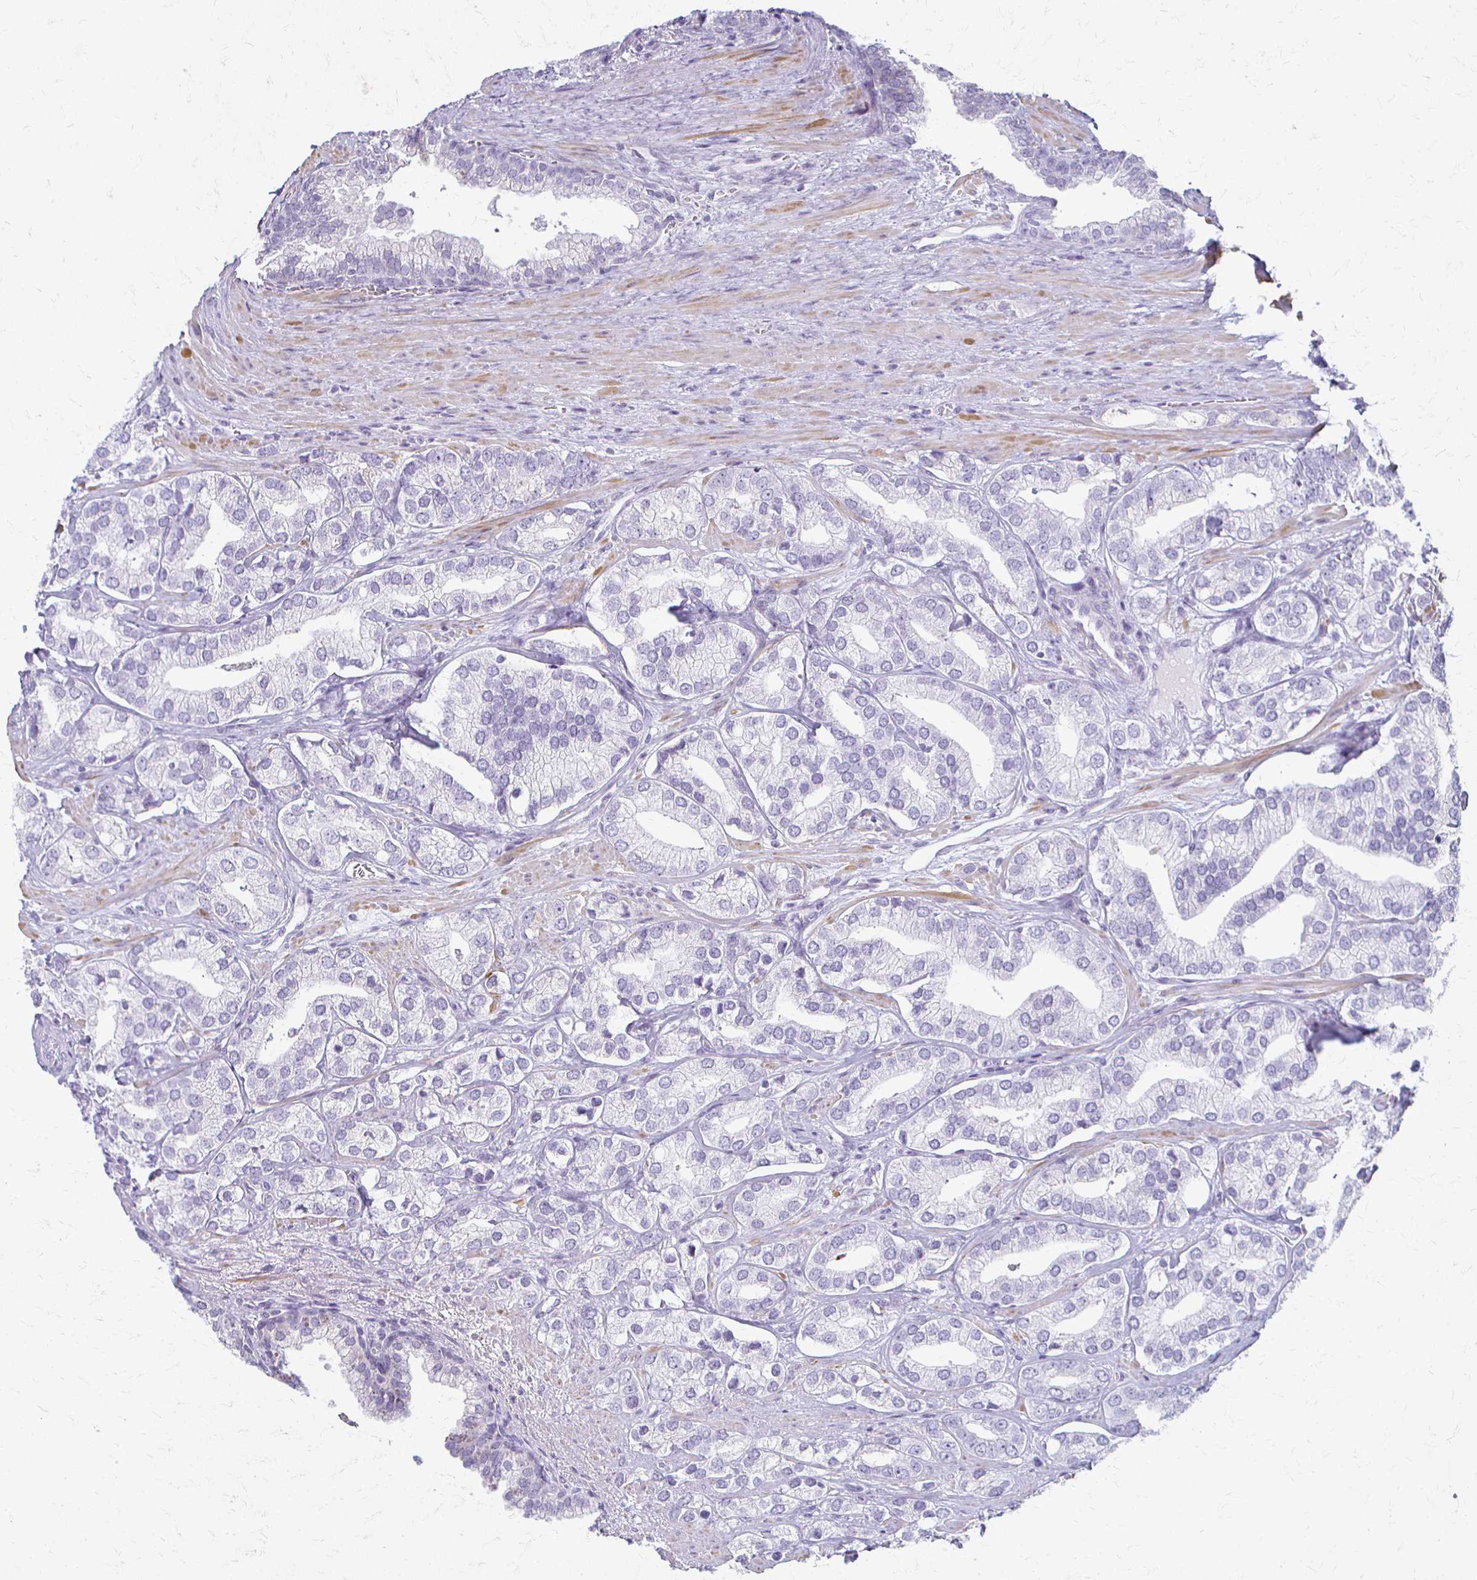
{"staining": {"intensity": "negative", "quantity": "none", "location": "none"}, "tissue": "prostate cancer", "cell_type": "Tumor cells", "image_type": "cancer", "snomed": [{"axis": "morphology", "description": "Adenocarcinoma, High grade"}, {"axis": "topography", "description": "Prostate"}], "caption": "This is an immunohistochemistry histopathology image of human prostate adenocarcinoma (high-grade). There is no positivity in tumor cells.", "gene": "ACP5", "patient": {"sex": "male", "age": 58}}